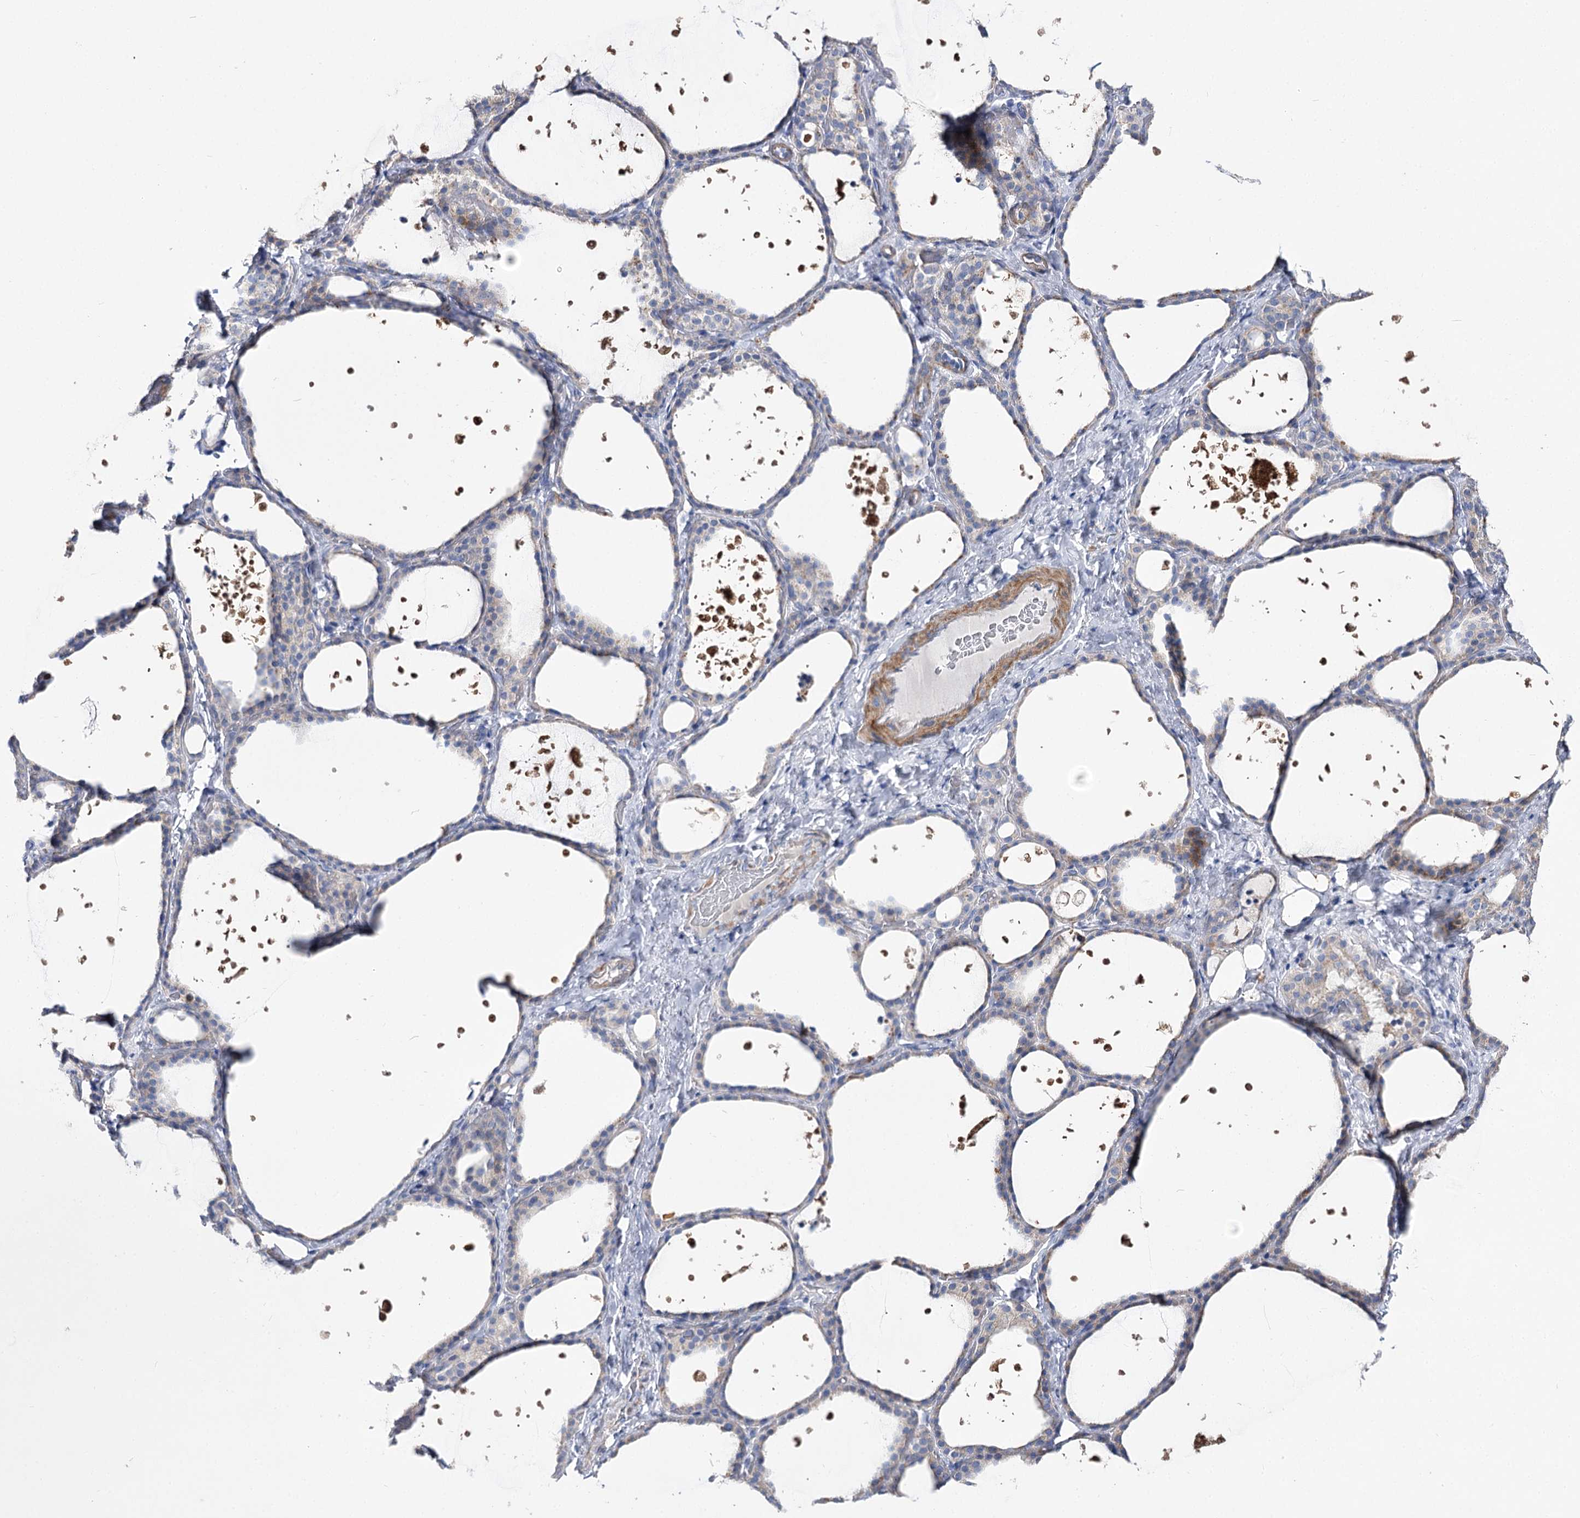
{"staining": {"intensity": "weak", "quantity": "<25%", "location": "cytoplasmic/membranous"}, "tissue": "thyroid gland", "cell_type": "Glandular cells", "image_type": "normal", "snomed": [{"axis": "morphology", "description": "Normal tissue, NOS"}, {"axis": "topography", "description": "Thyroid gland"}], "caption": "A photomicrograph of human thyroid gland is negative for staining in glandular cells. The staining was performed using DAB to visualize the protein expression in brown, while the nuclei were stained in blue with hematoxylin (Magnification: 20x).", "gene": "NRAP", "patient": {"sex": "female", "age": 44}}